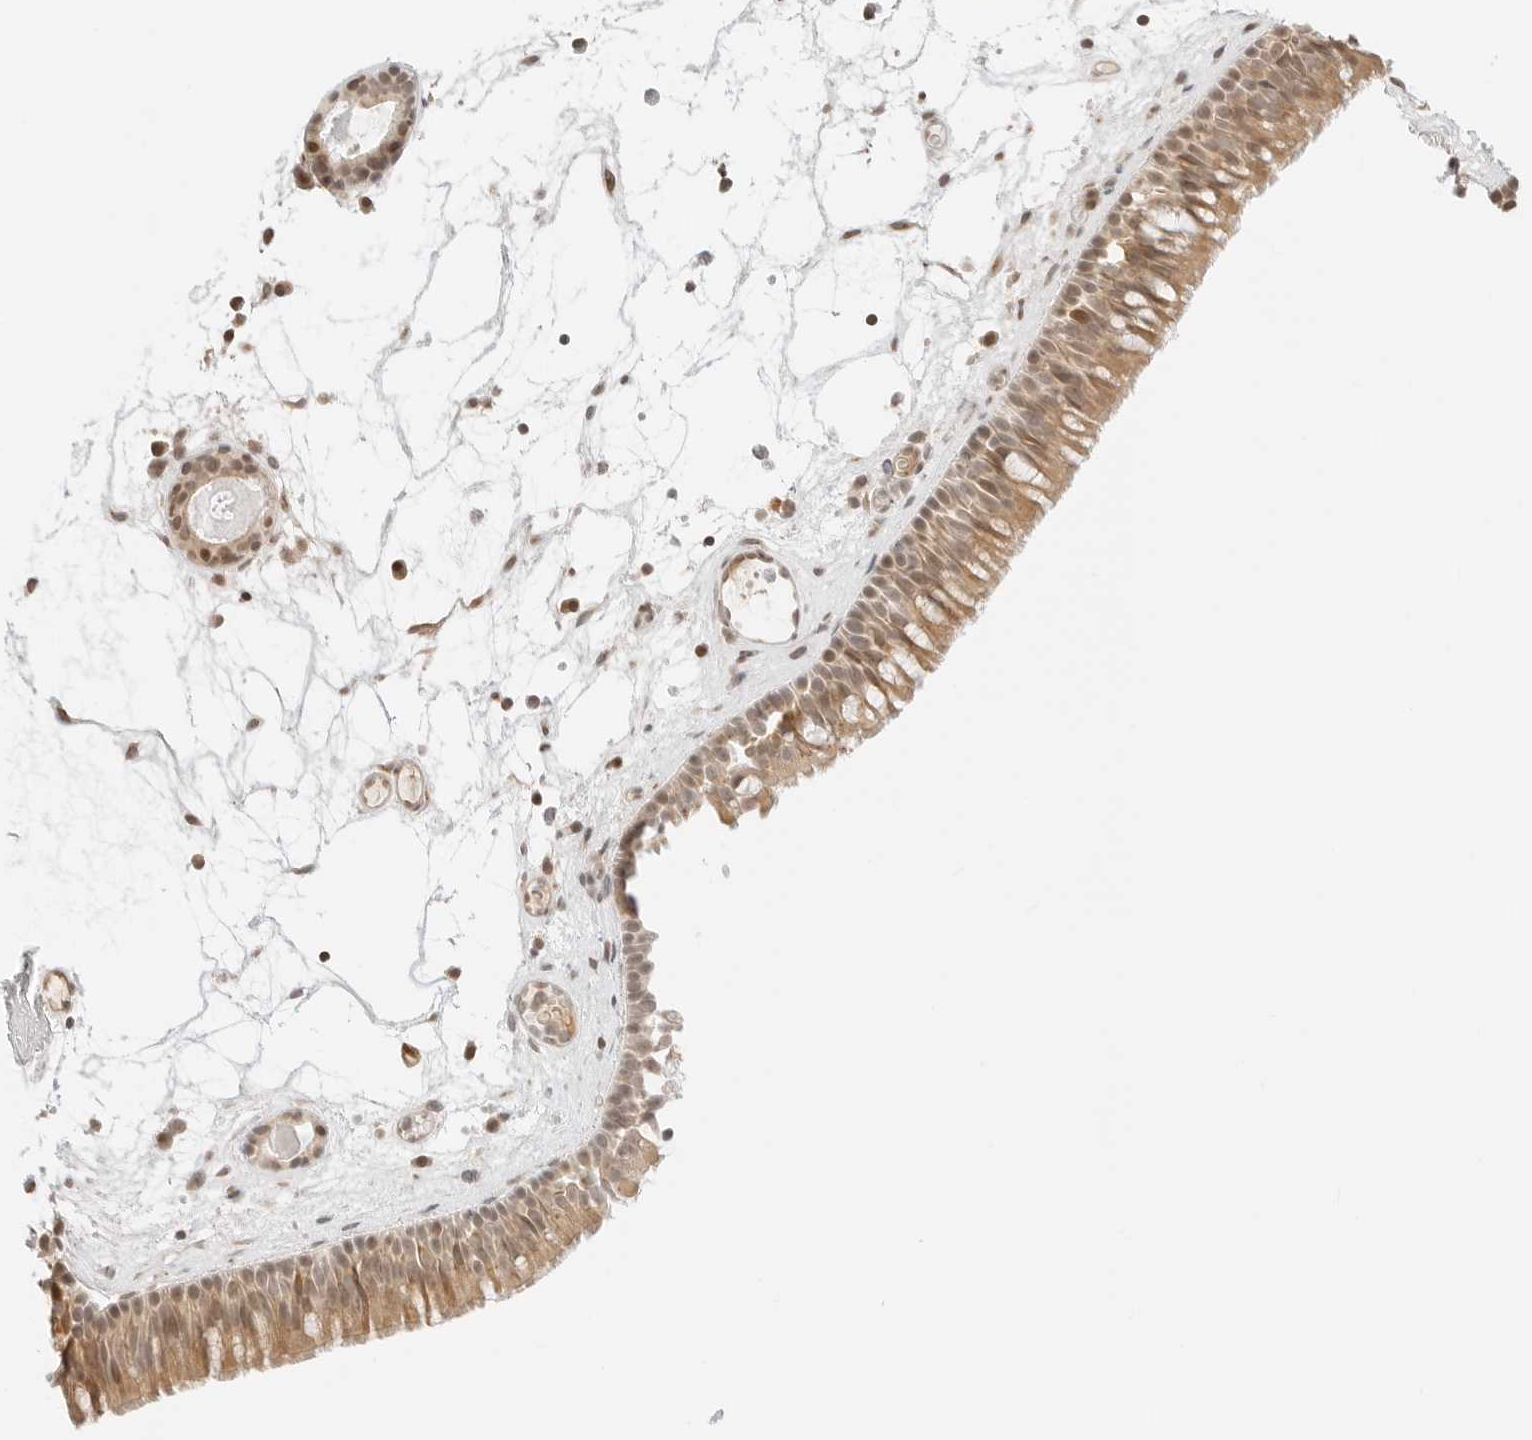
{"staining": {"intensity": "moderate", "quantity": ">75%", "location": "cytoplasmic/membranous,nuclear"}, "tissue": "nasopharynx", "cell_type": "Respiratory epithelial cells", "image_type": "normal", "snomed": [{"axis": "morphology", "description": "Normal tissue, NOS"}, {"axis": "morphology", "description": "Inflammation, NOS"}, {"axis": "morphology", "description": "Malignant melanoma, Metastatic site"}, {"axis": "topography", "description": "Nasopharynx"}], "caption": "Immunohistochemical staining of unremarkable nasopharynx reveals >75% levels of moderate cytoplasmic/membranous,nuclear protein staining in about >75% of respiratory epithelial cells.", "gene": "RPS6KL1", "patient": {"sex": "male", "age": 70}}